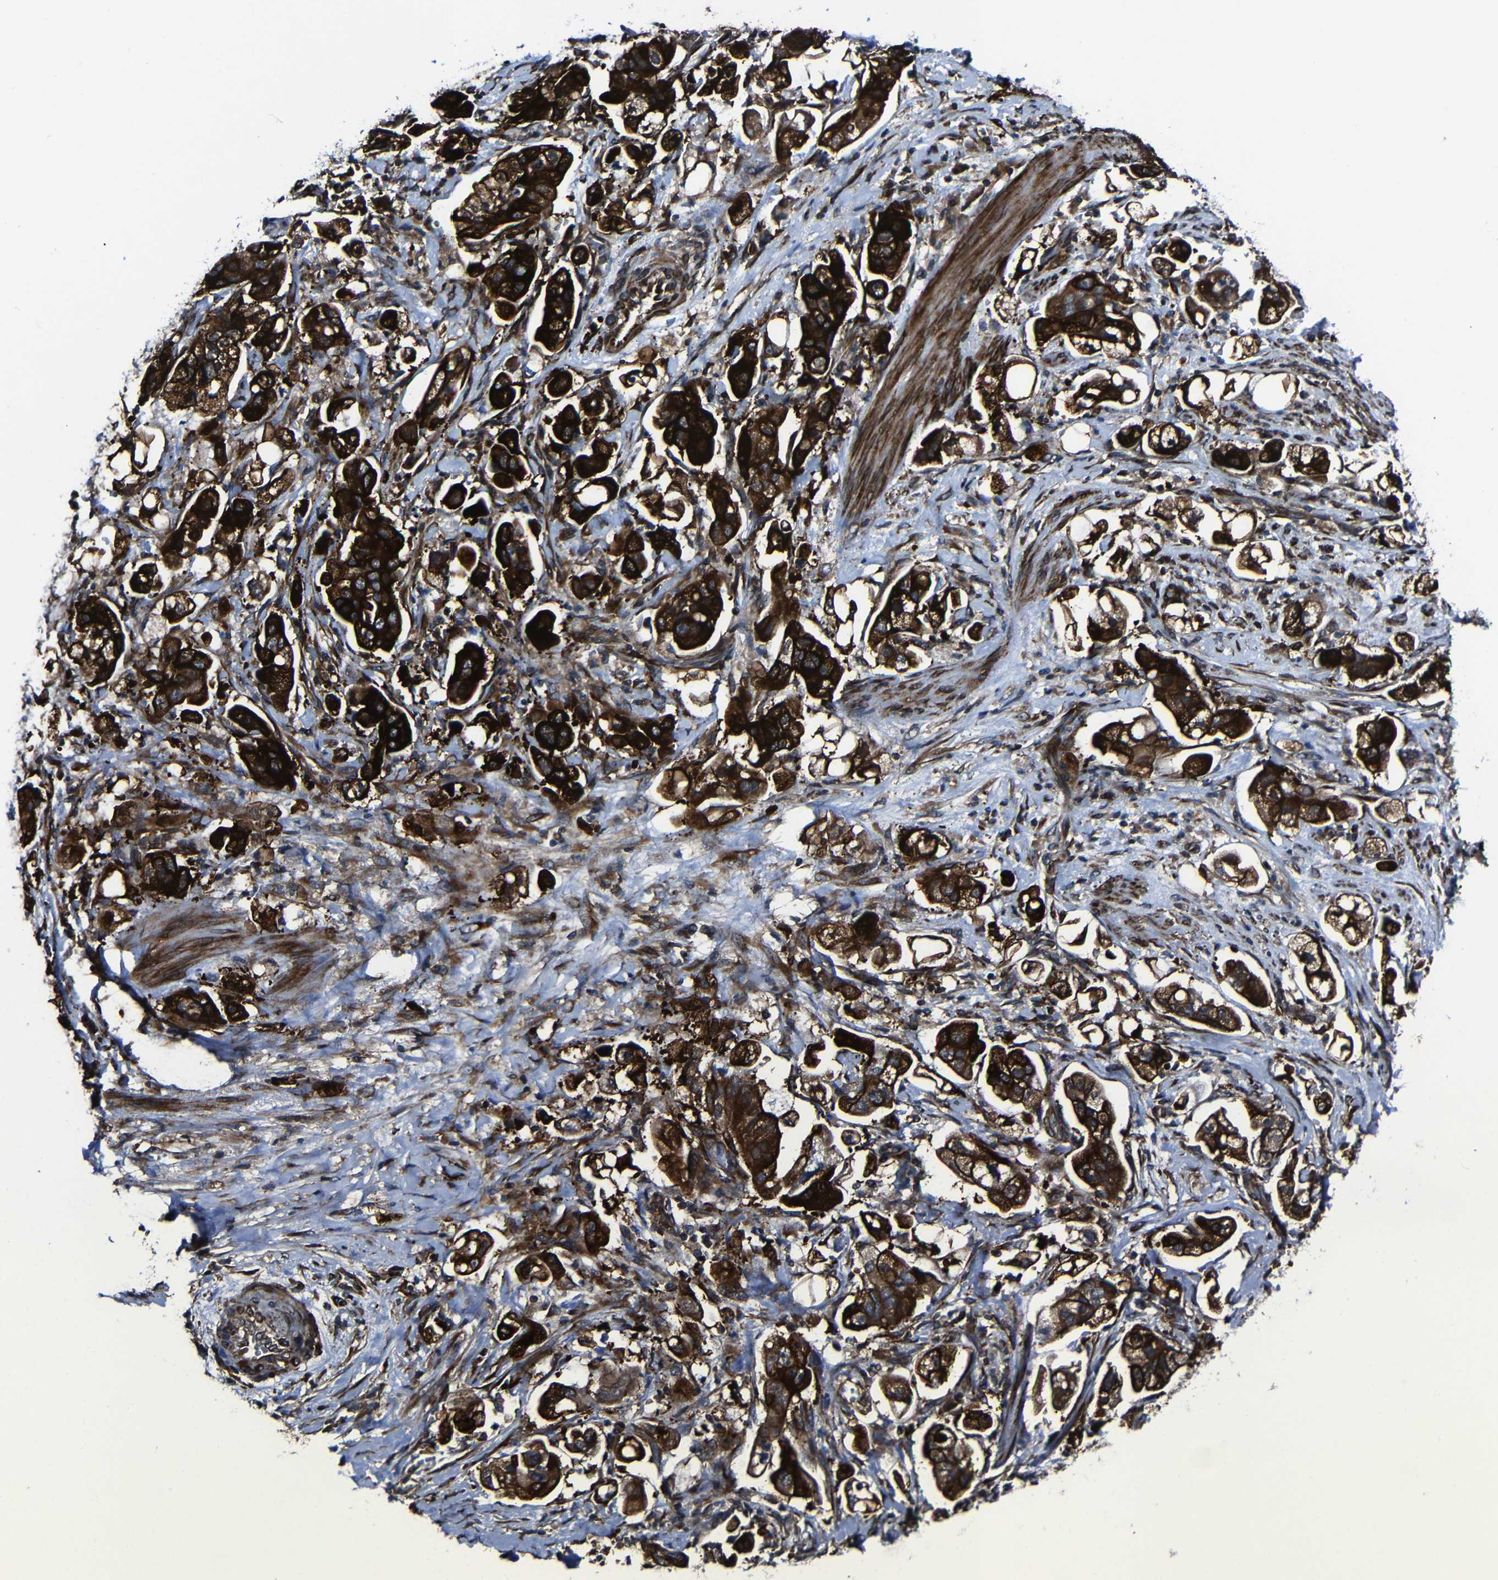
{"staining": {"intensity": "strong", "quantity": ">75%", "location": "cytoplasmic/membranous"}, "tissue": "stomach cancer", "cell_type": "Tumor cells", "image_type": "cancer", "snomed": [{"axis": "morphology", "description": "Adenocarcinoma, NOS"}, {"axis": "topography", "description": "Stomach"}], "caption": "Human adenocarcinoma (stomach) stained with a brown dye shows strong cytoplasmic/membranous positive expression in about >75% of tumor cells.", "gene": "KIAA0513", "patient": {"sex": "male", "age": 62}}